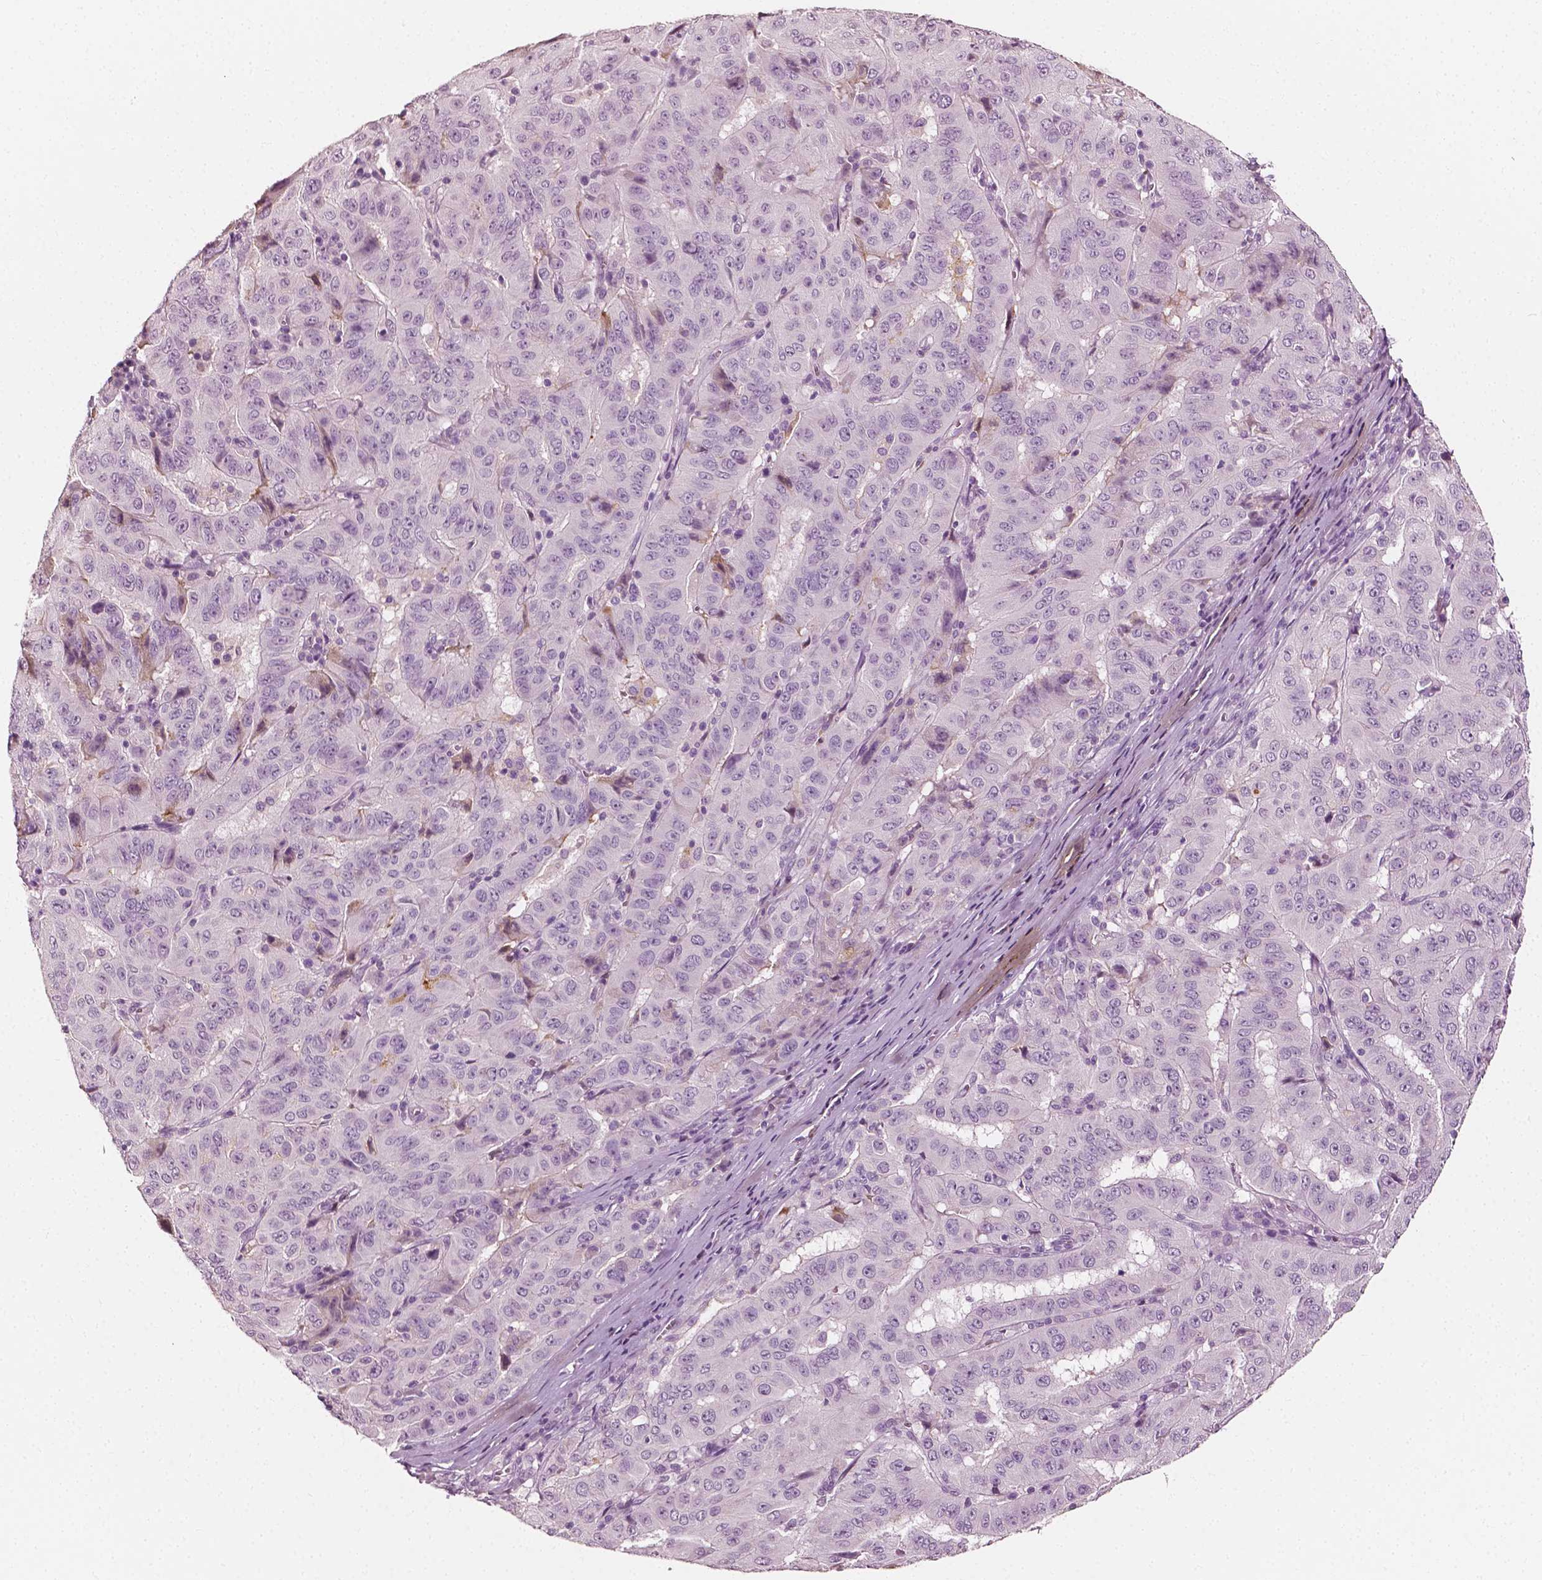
{"staining": {"intensity": "negative", "quantity": "none", "location": "none"}, "tissue": "pancreatic cancer", "cell_type": "Tumor cells", "image_type": "cancer", "snomed": [{"axis": "morphology", "description": "Adenocarcinoma, NOS"}, {"axis": "topography", "description": "Pancreas"}], "caption": "High power microscopy micrograph of an immunohistochemistry (IHC) photomicrograph of pancreatic cancer, revealing no significant staining in tumor cells. Nuclei are stained in blue.", "gene": "APOA4", "patient": {"sex": "male", "age": 63}}